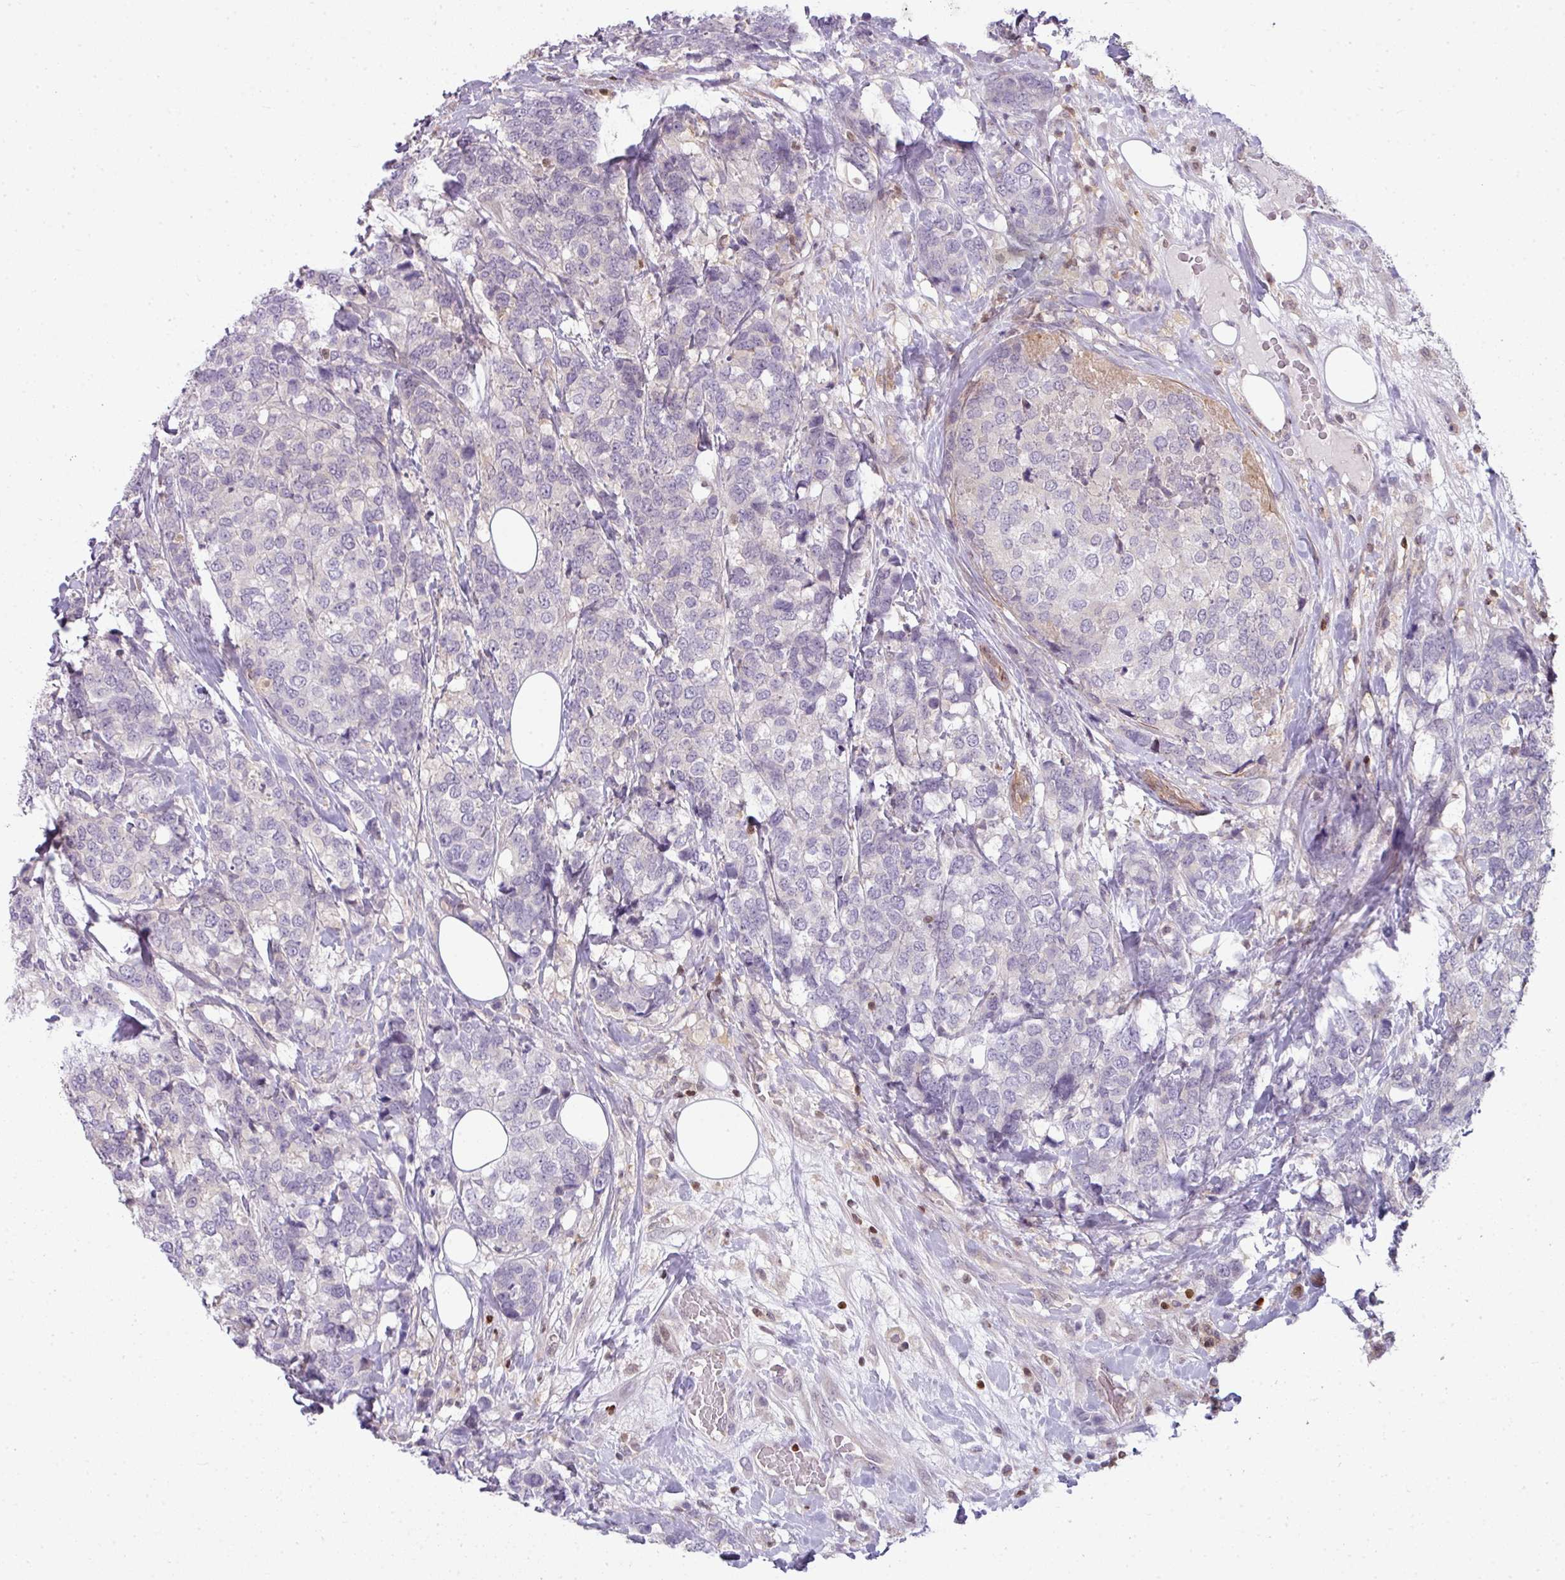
{"staining": {"intensity": "negative", "quantity": "none", "location": "none"}, "tissue": "breast cancer", "cell_type": "Tumor cells", "image_type": "cancer", "snomed": [{"axis": "morphology", "description": "Lobular carcinoma"}, {"axis": "topography", "description": "Breast"}], "caption": "Histopathology image shows no protein positivity in tumor cells of breast lobular carcinoma tissue.", "gene": "STAT5A", "patient": {"sex": "female", "age": 59}}